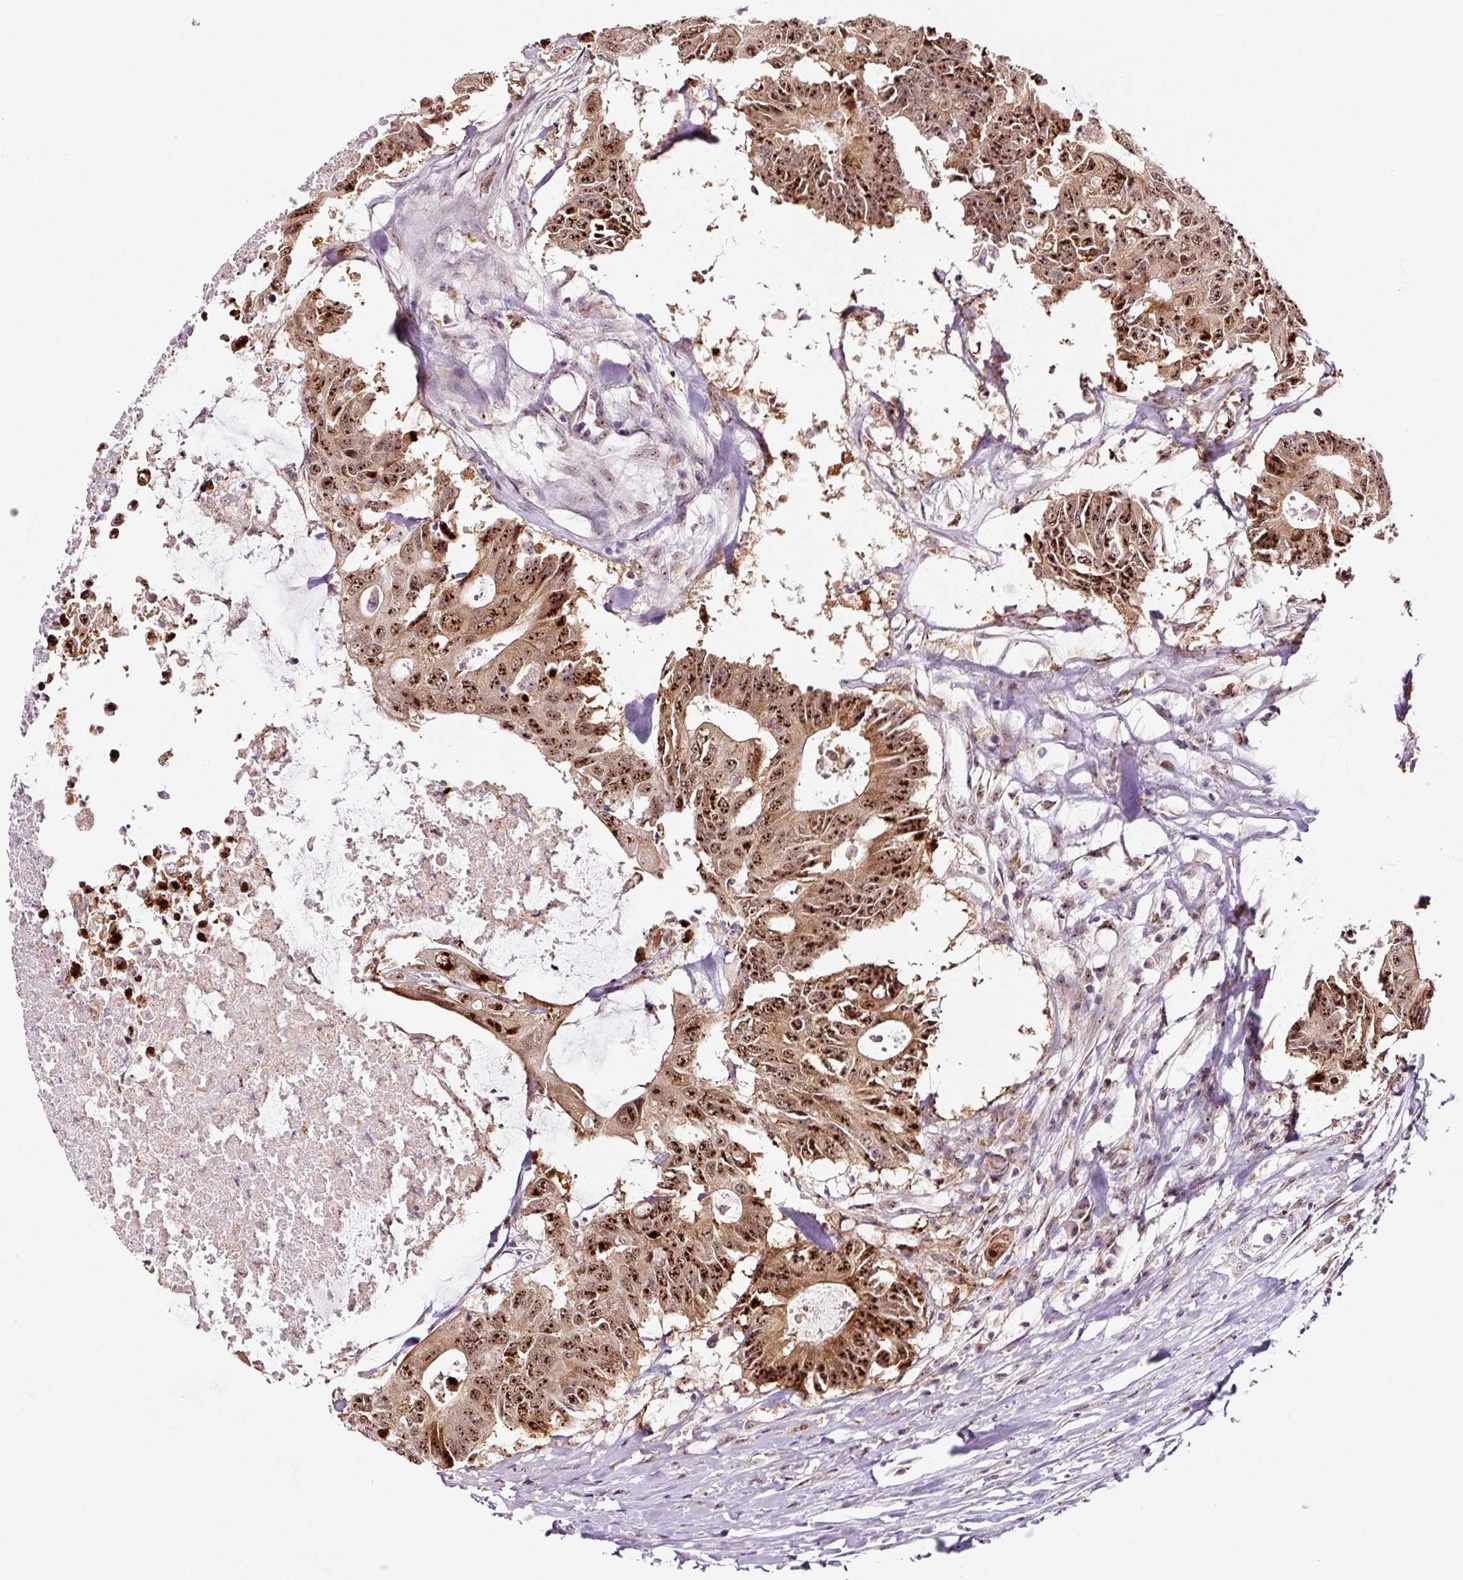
{"staining": {"intensity": "moderate", "quantity": ">75%", "location": "cytoplasmic/membranous,nuclear"}, "tissue": "colorectal cancer", "cell_type": "Tumor cells", "image_type": "cancer", "snomed": [{"axis": "morphology", "description": "Adenocarcinoma, NOS"}, {"axis": "topography", "description": "Colon"}], "caption": "About >75% of tumor cells in human colorectal cancer show moderate cytoplasmic/membranous and nuclear protein expression as visualized by brown immunohistochemical staining.", "gene": "GNL3", "patient": {"sex": "male", "age": 71}}